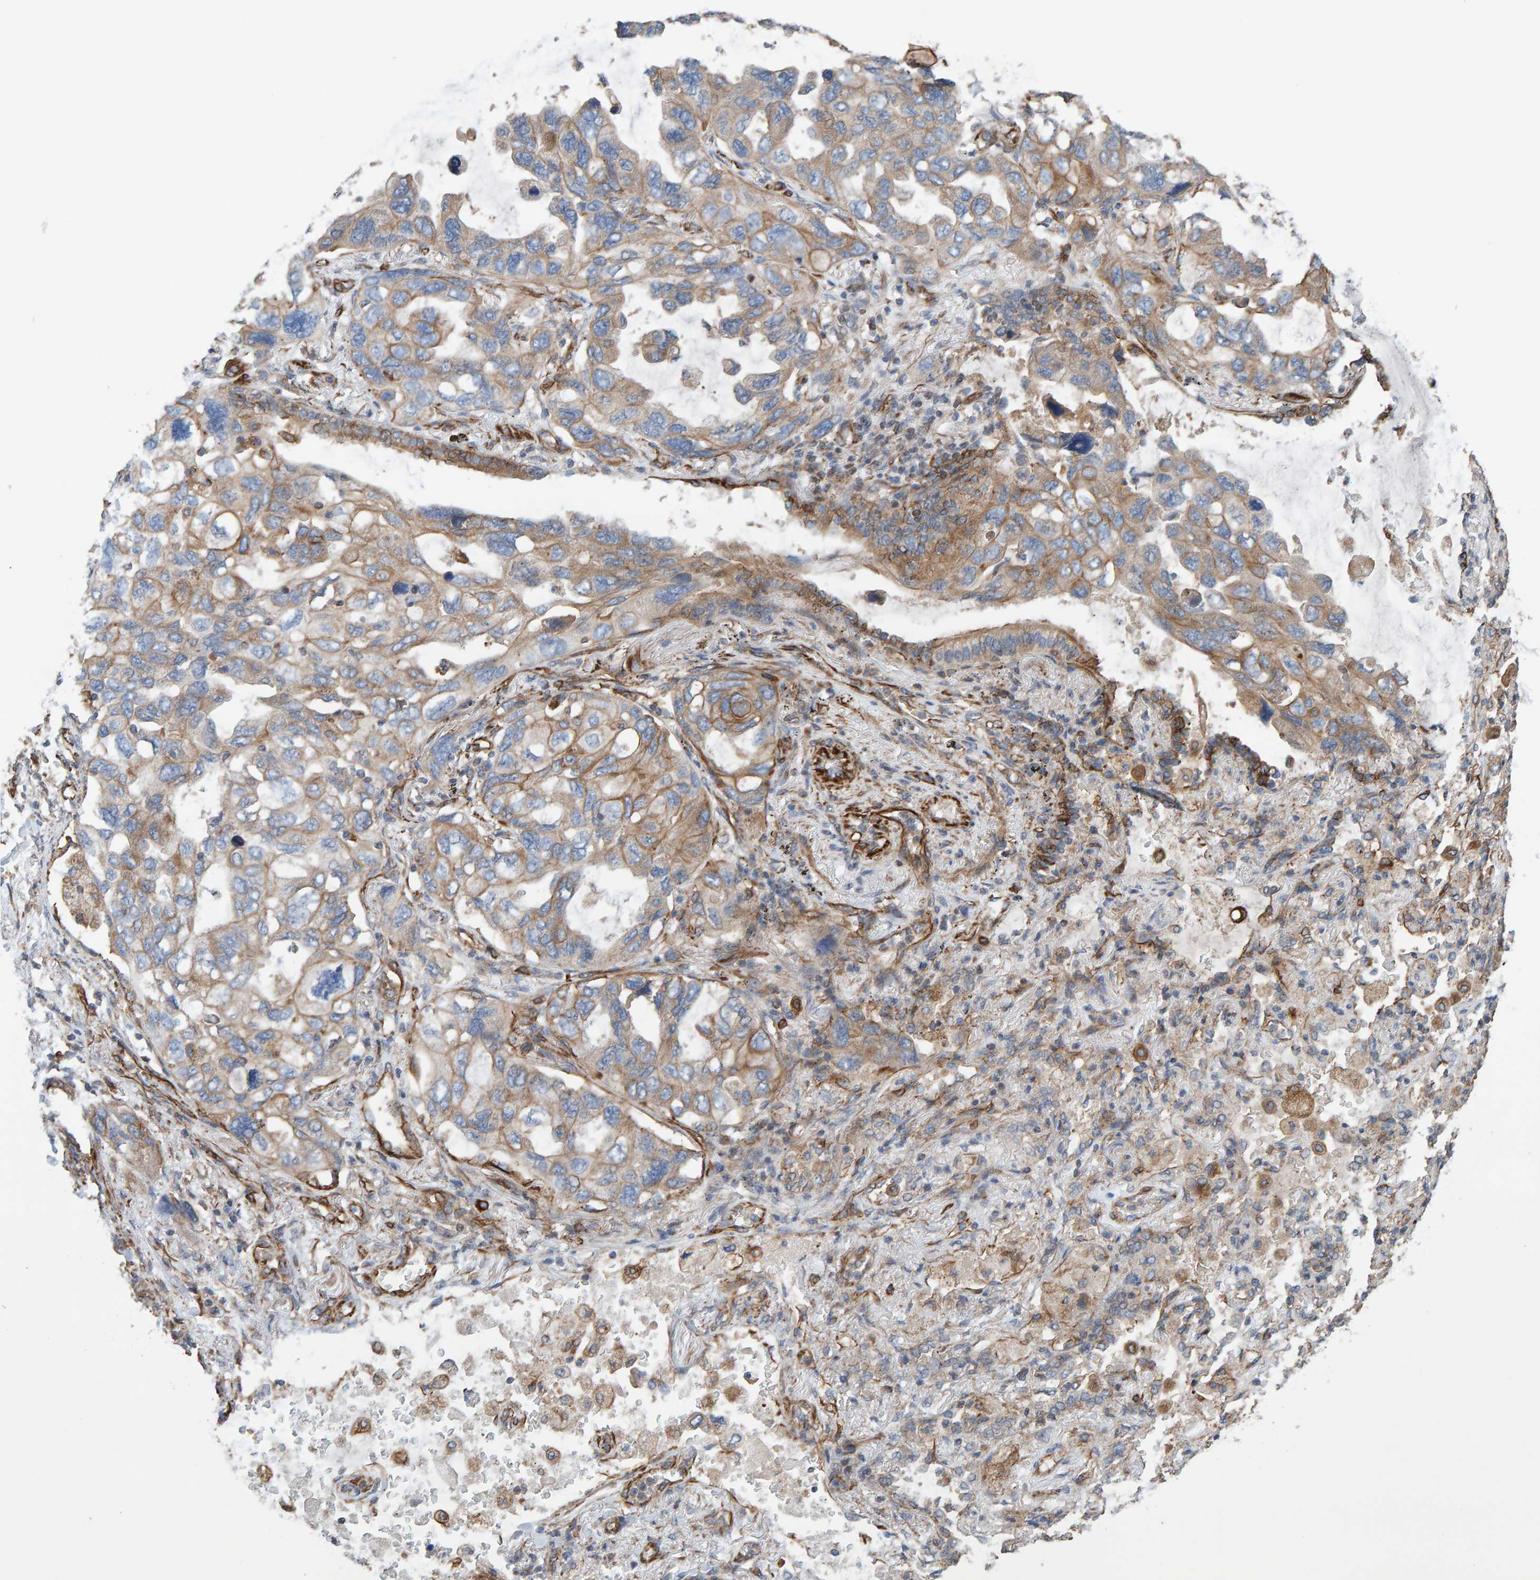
{"staining": {"intensity": "weak", "quantity": ">75%", "location": "cytoplasmic/membranous"}, "tissue": "lung cancer", "cell_type": "Tumor cells", "image_type": "cancer", "snomed": [{"axis": "morphology", "description": "Squamous cell carcinoma, NOS"}, {"axis": "topography", "description": "Lung"}], "caption": "Tumor cells demonstrate weak cytoplasmic/membranous positivity in about >75% of cells in squamous cell carcinoma (lung).", "gene": "ZNF347", "patient": {"sex": "female", "age": 73}}